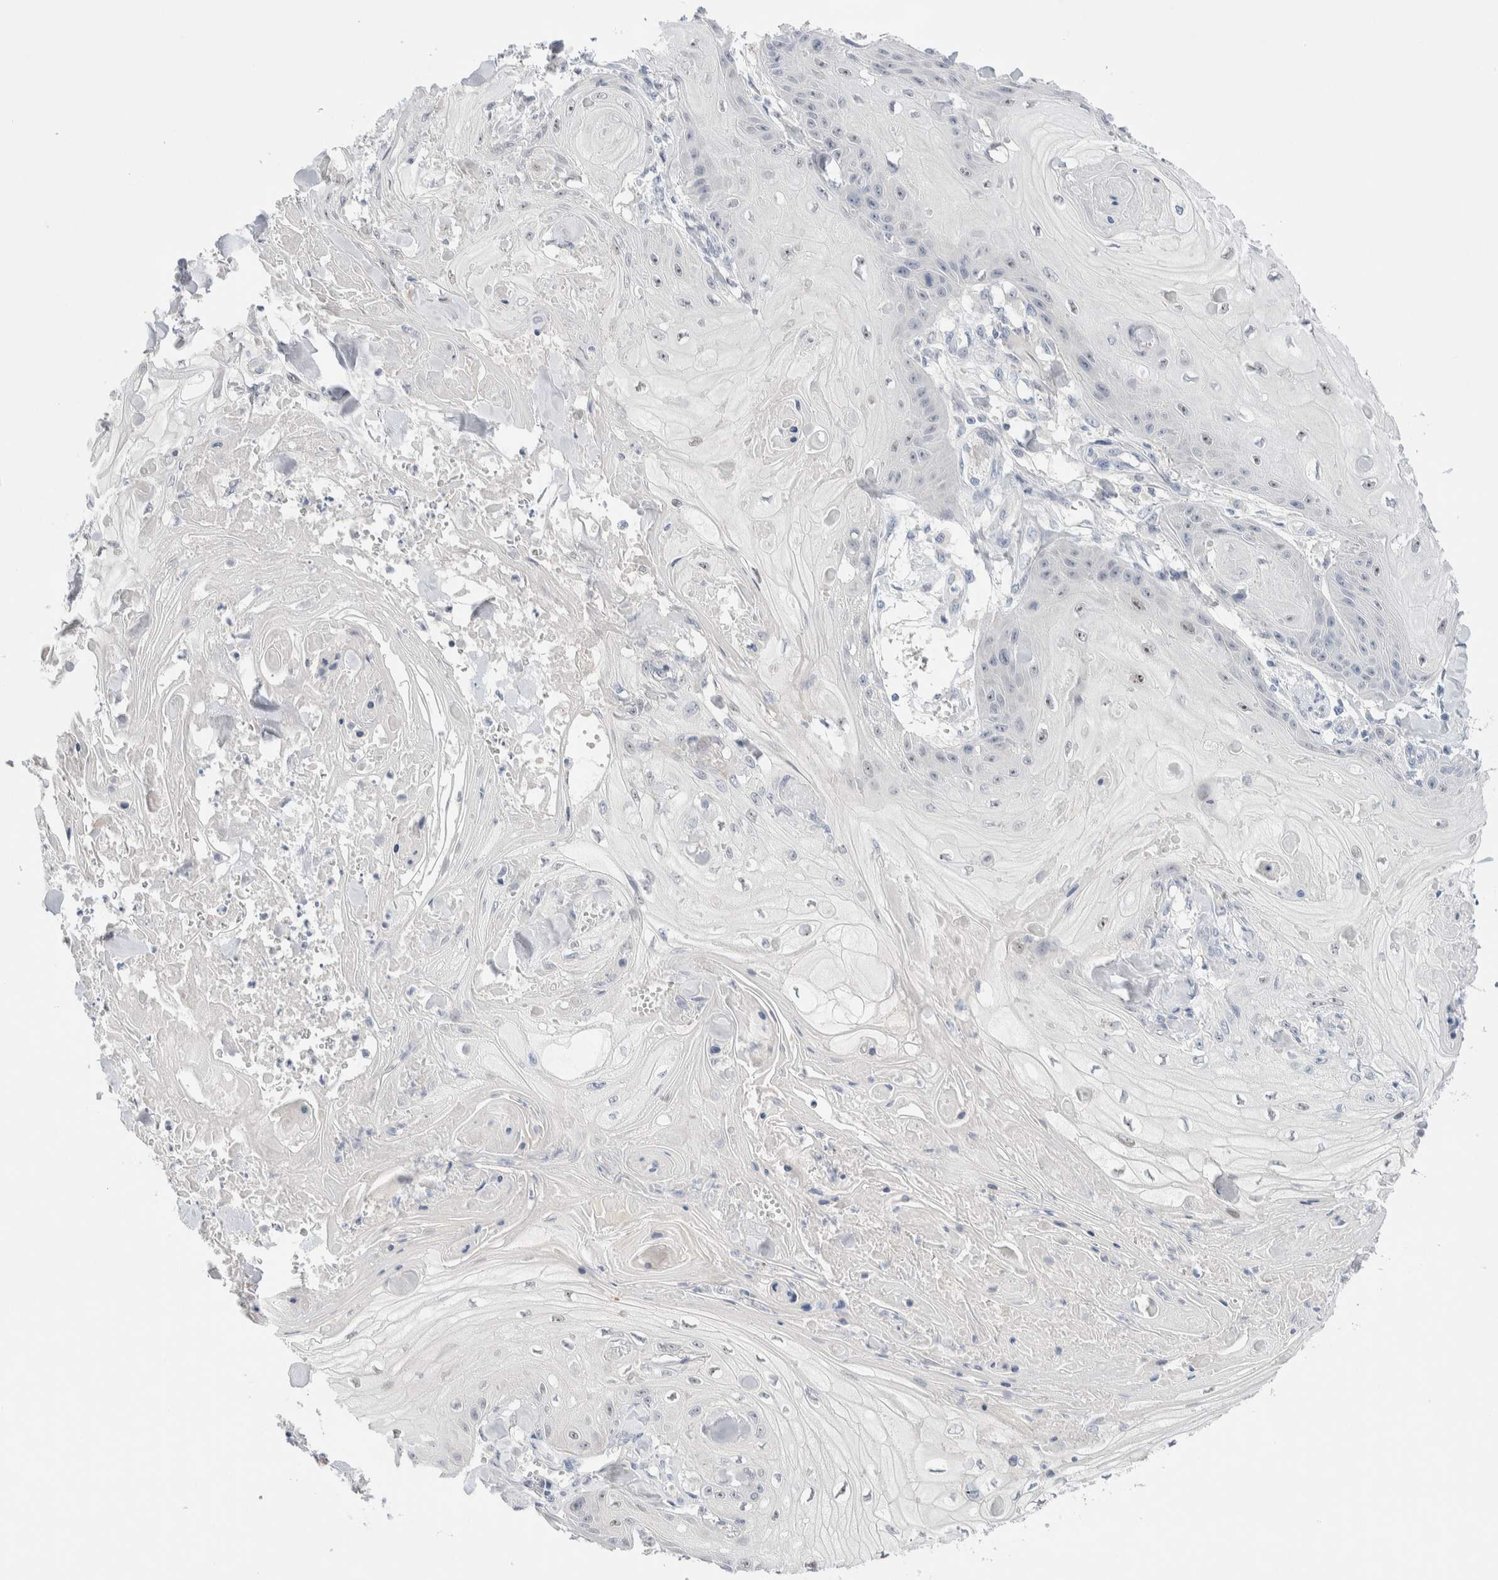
{"staining": {"intensity": "weak", "quantity": "<25%", "location": "nuclear"}, "tissue": "skin cancer", "cell_type": "Tumor cells", "image_type": "cancer", "snomed": [{"axis": "morphology", "description": "Squamous cell carcinoma, NOS"}, {"axis": "topography", "description": "Skin"}], "caption": "Tumor cells show no significant protein positivity in skin cancer (squamous cell carcinoma).", "gene": "DNAJB6", "patient": {"sex": "male", "age": 74}}